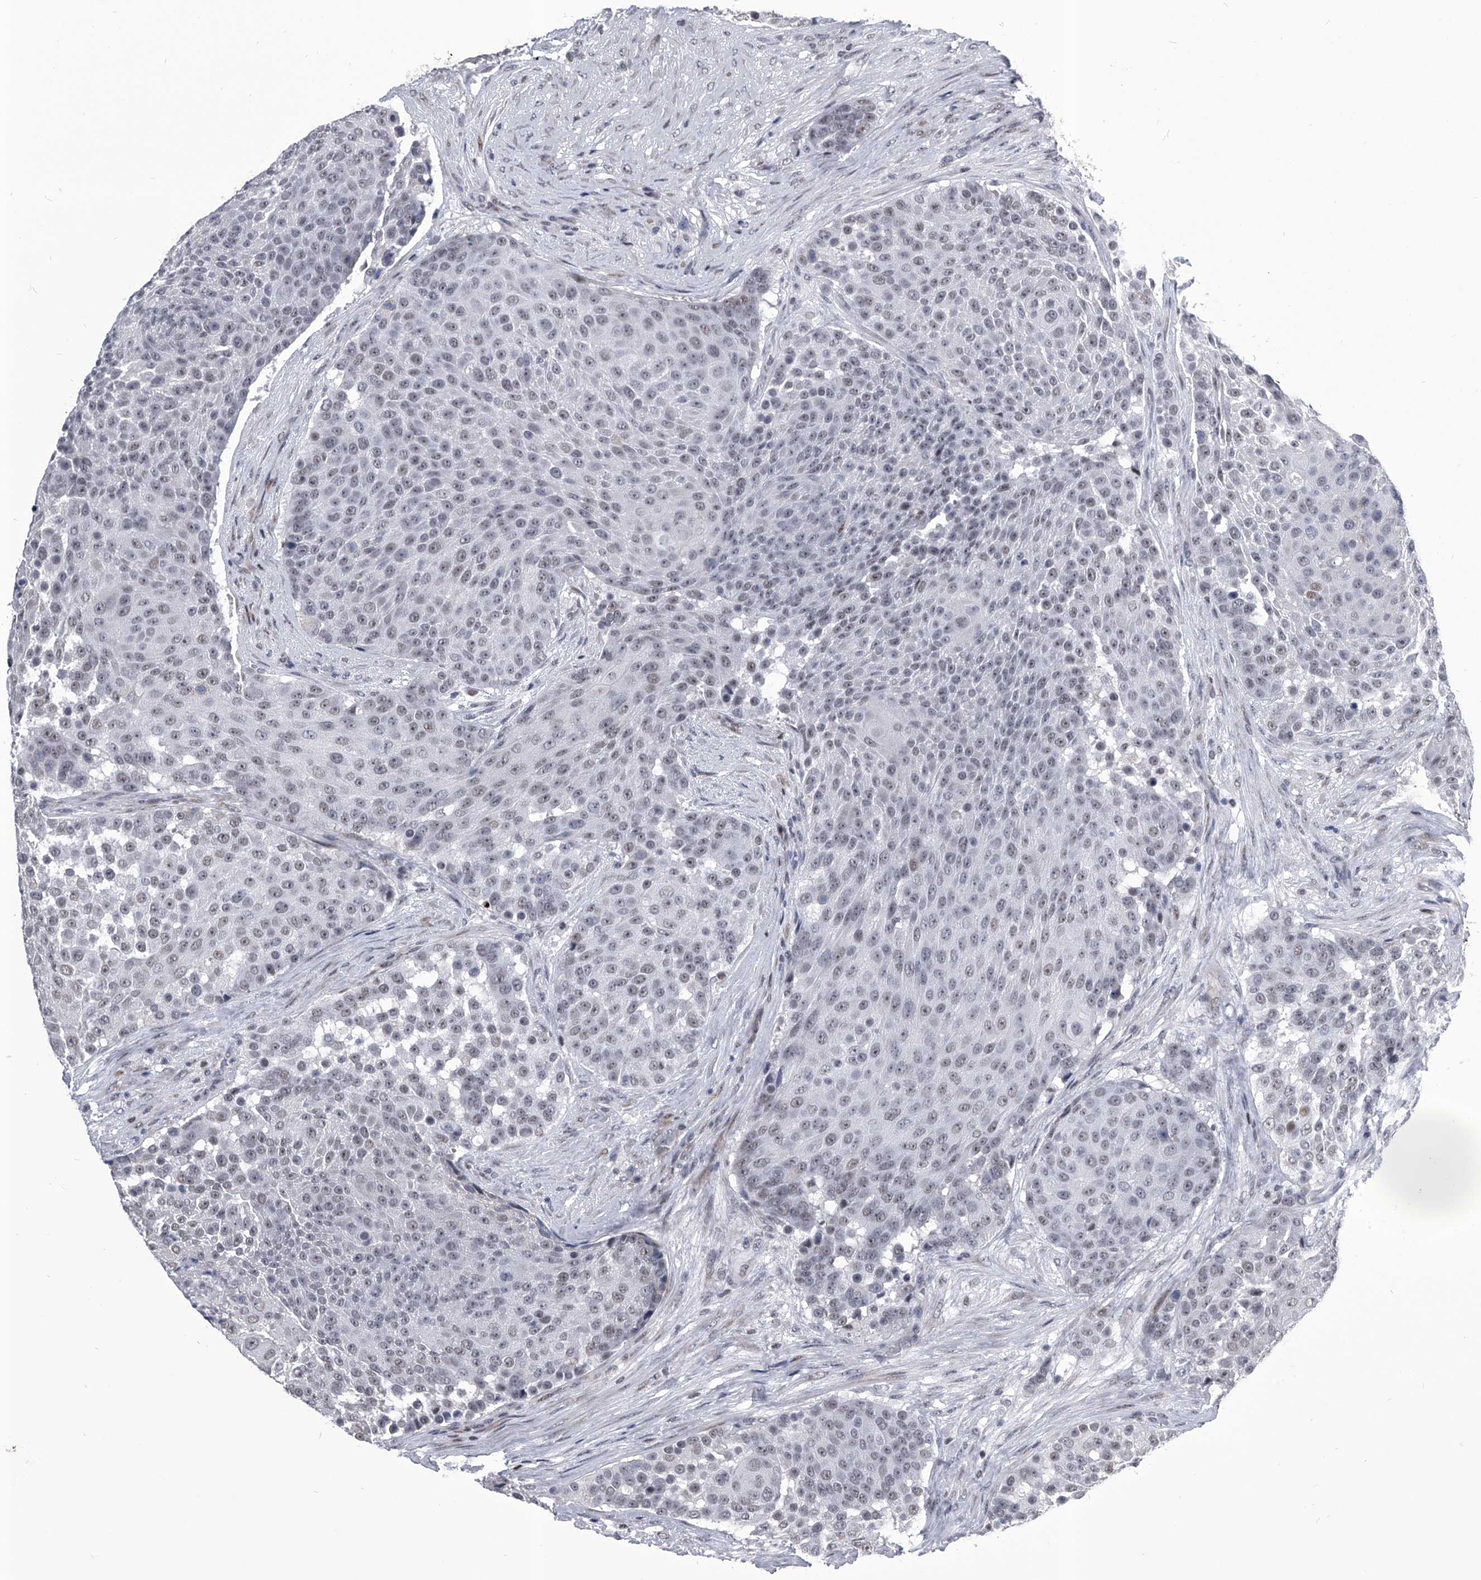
{"staining": {"intensity": "weak", "quantity": "<25%", "location": "nuclear"}, "tissue": "urothelial cancer", "cell_type": "Tumor cells", "image_type": "cancer", "snomed": [{"axis": "morphology", "description": "Urothelial carcinoma, High grade"}, {"axis": "topography", "description": "Urinary bladder"}], "caption": "A micrograph of human urothelial carcinoma (high-grade) is negative for staining in tumor cells.", "gene": "CMTR1", "patient": {"sex": "female", "age": 63}}